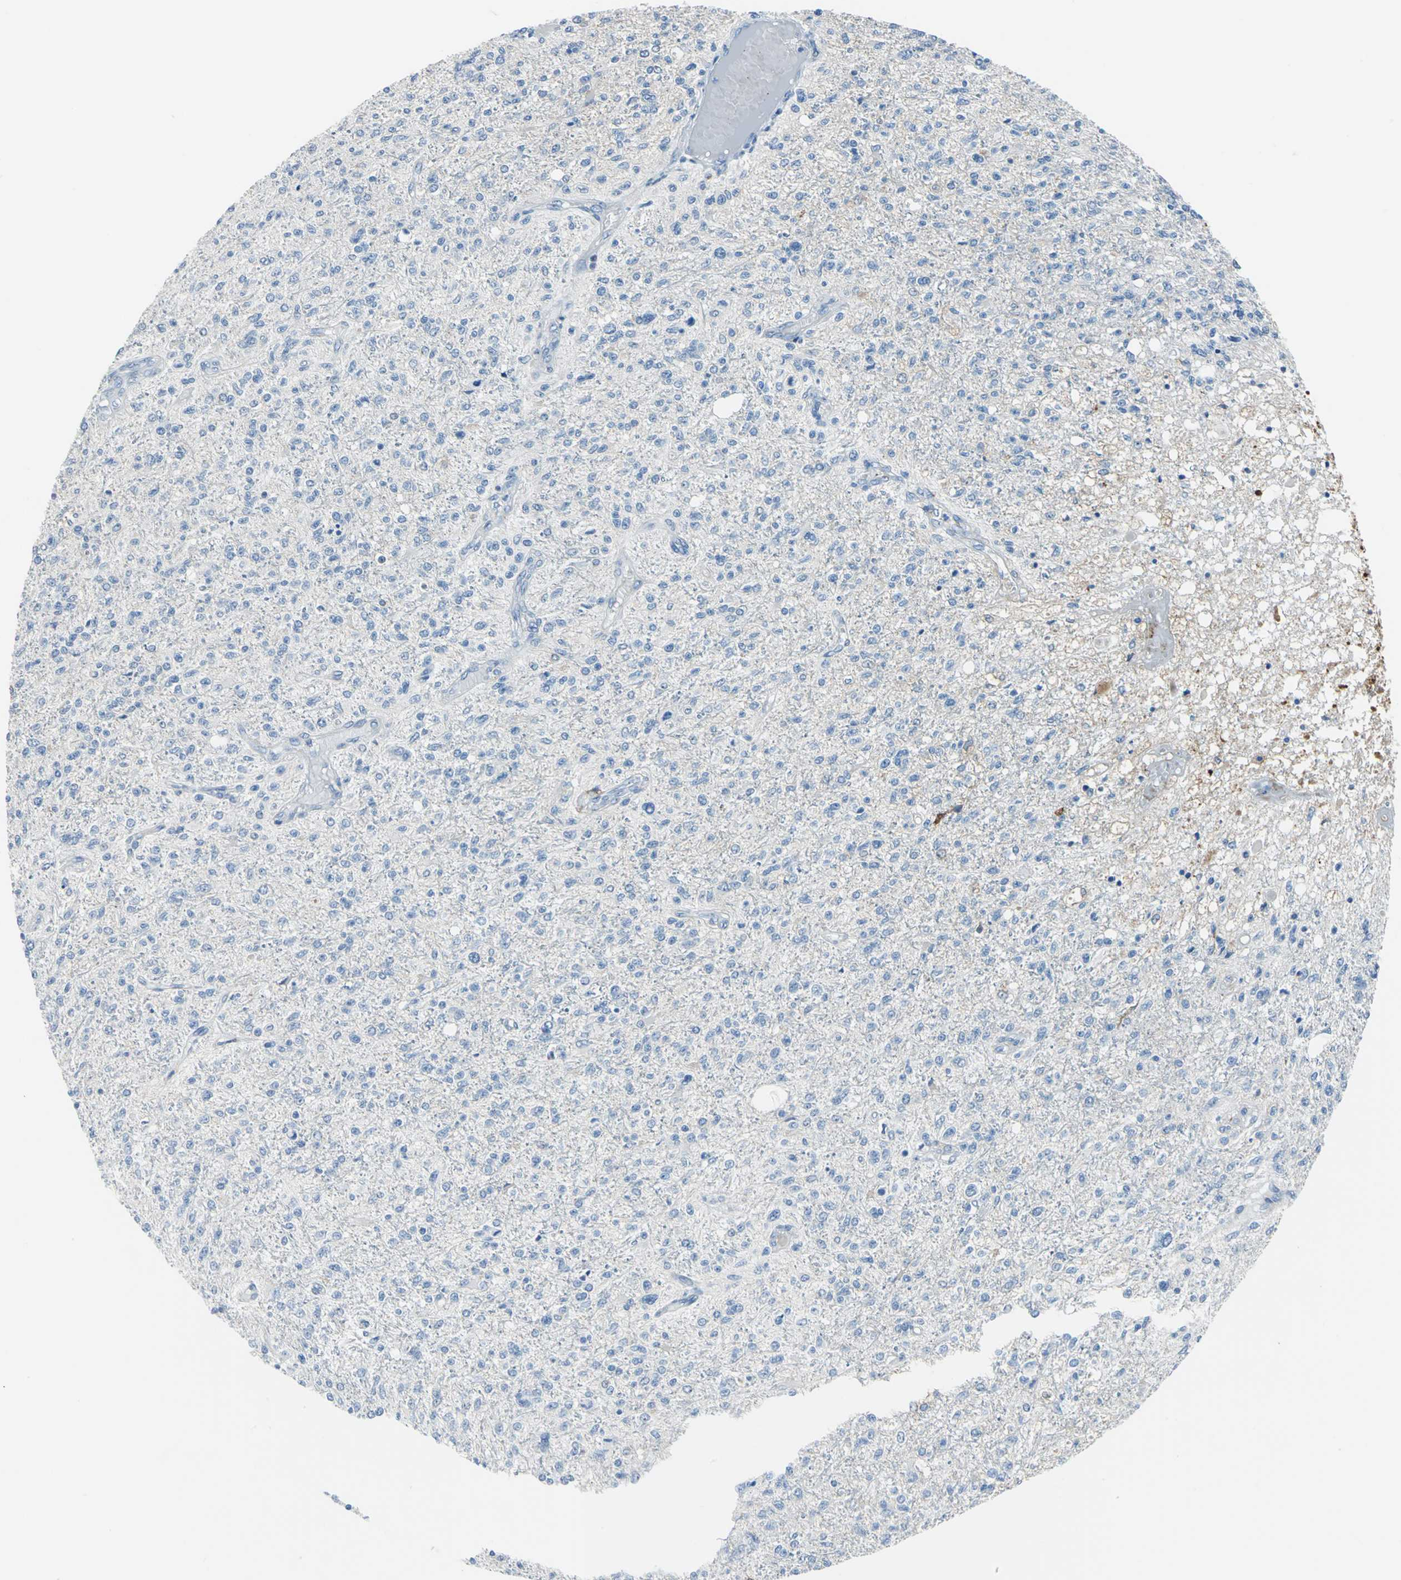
{"staining": {"intensity": "negative", "quantity": "none", "location": "none"}, "tissue": "glioma", "cell_type": "Tumor cells", "image_type": "cancer", "snomed": [{"axis": "morphology", "description": "Glioma, malignant, High grade"}, {"axis": "topography", "description": "Cerebral cortex"}], "caption": "Immunohistochemical staining of human malignant glioma (high-grade) displays no significant expression in tumor cells.", "gene": "MUC4", "patient": {"sex": "male", "age": 76}}